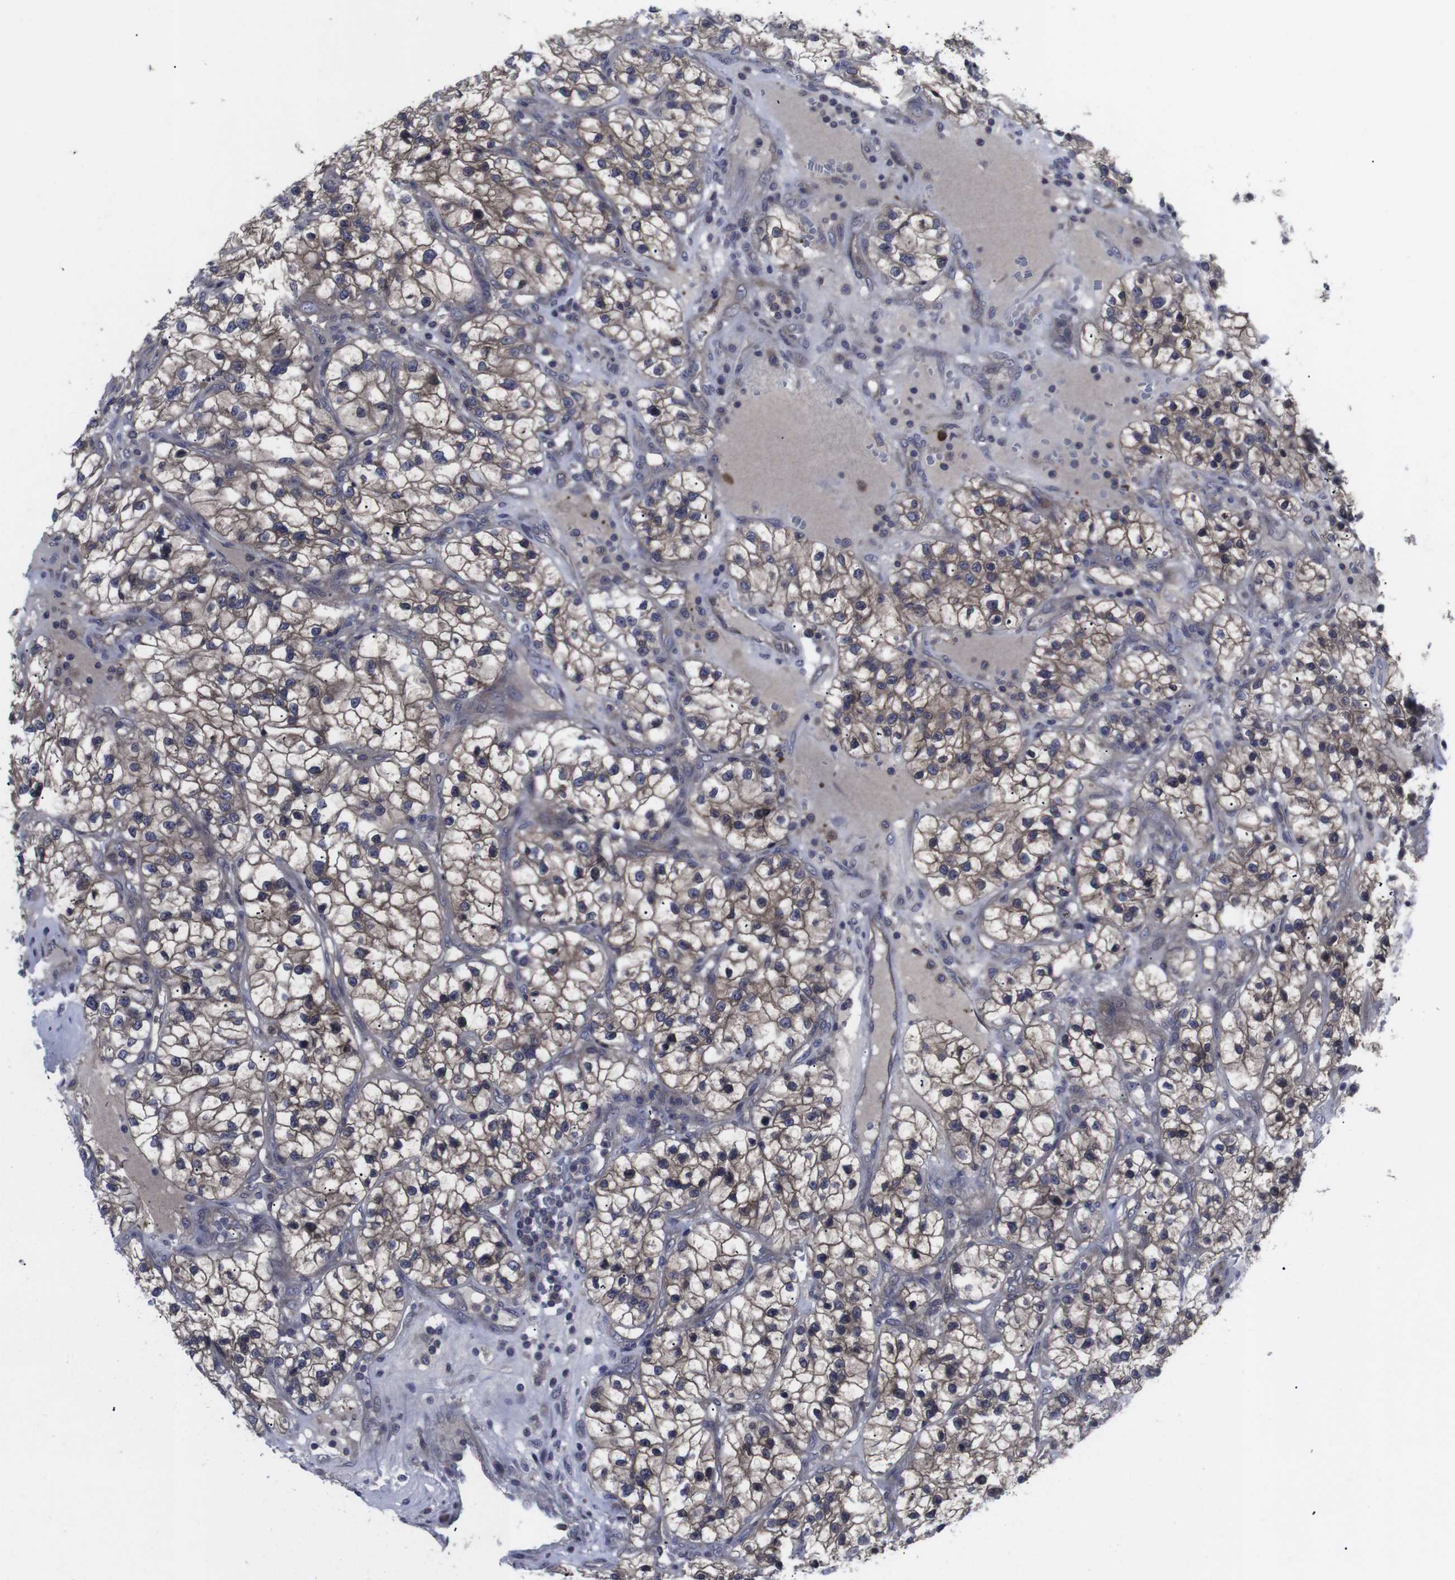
{"staining": {"intensity": "moderate", "quantity": ">75%", "location": "cytoplasmic/membranous"}, "tissue": "renal cancer", "cell_type": "Tumor cells", "image_type": "cancer", "snomed": [{"axis": "morphology", "description": "Adenocarcinoma, NOS"}, {"axis": "topography", "description": "Kidney"}], "caption": "Renal cancer (adenocarcinoma) stained with a brown dye shows moderate cytoplasmic/membranous positive positivity in about >75% of tumor cells.", "gene": "HPRT1", "patient": {"sex": "female", "age": 57}}